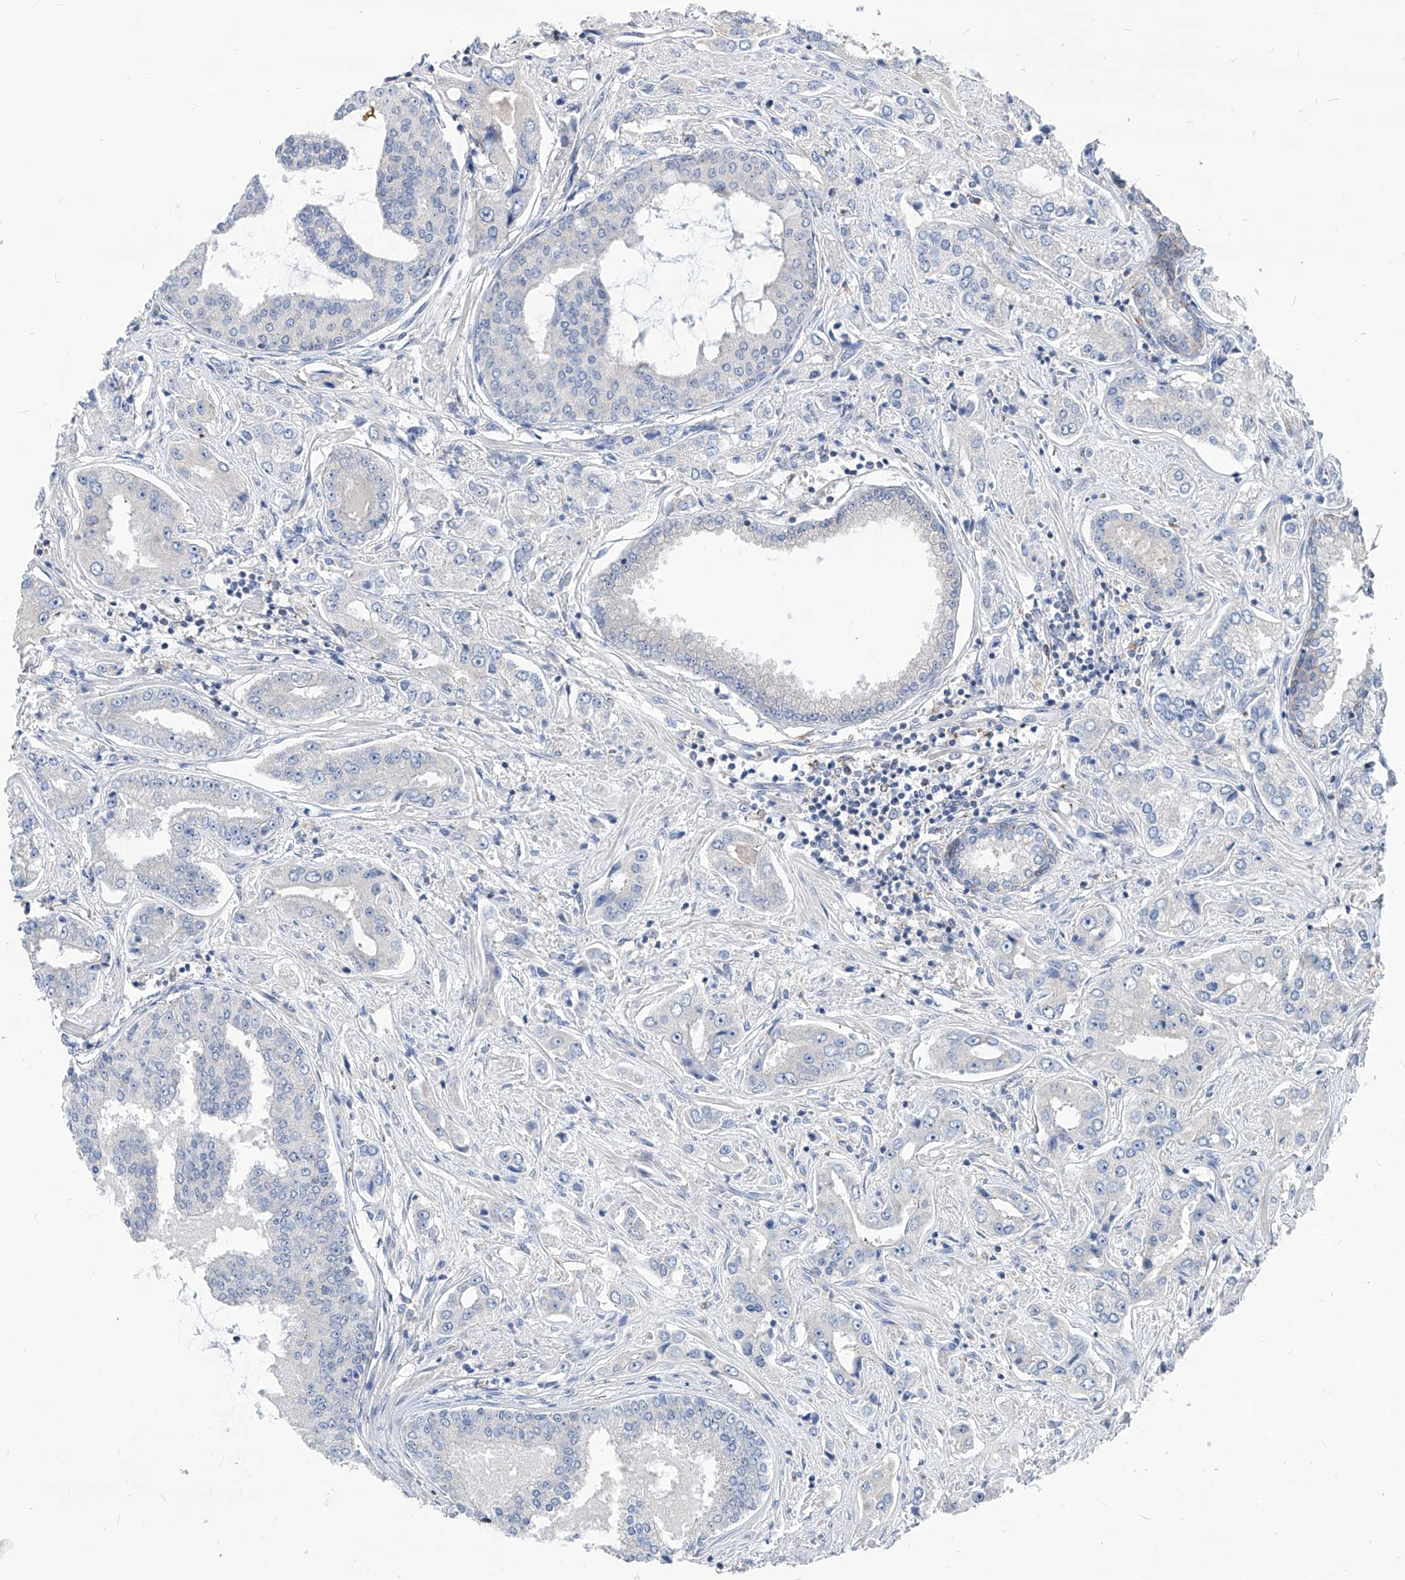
{"staining": {"intensity": "negative", "quantity": "none", "location": "none"}, "tissue": "prostate cancer", "cell_type": "Tumor cells", "image_type": "cancer", "snomed": [{"axis": "morphology", "description": "Adenocarcinoma, High grade"}, {"axis": "topography", "description": "Prostate"}], "caption": "Tumor cells show no significant expression in high-grade adenocarcinoma (prostate).", "gene": "AGPS", "patient": {"sex": "male", "age": 66}}